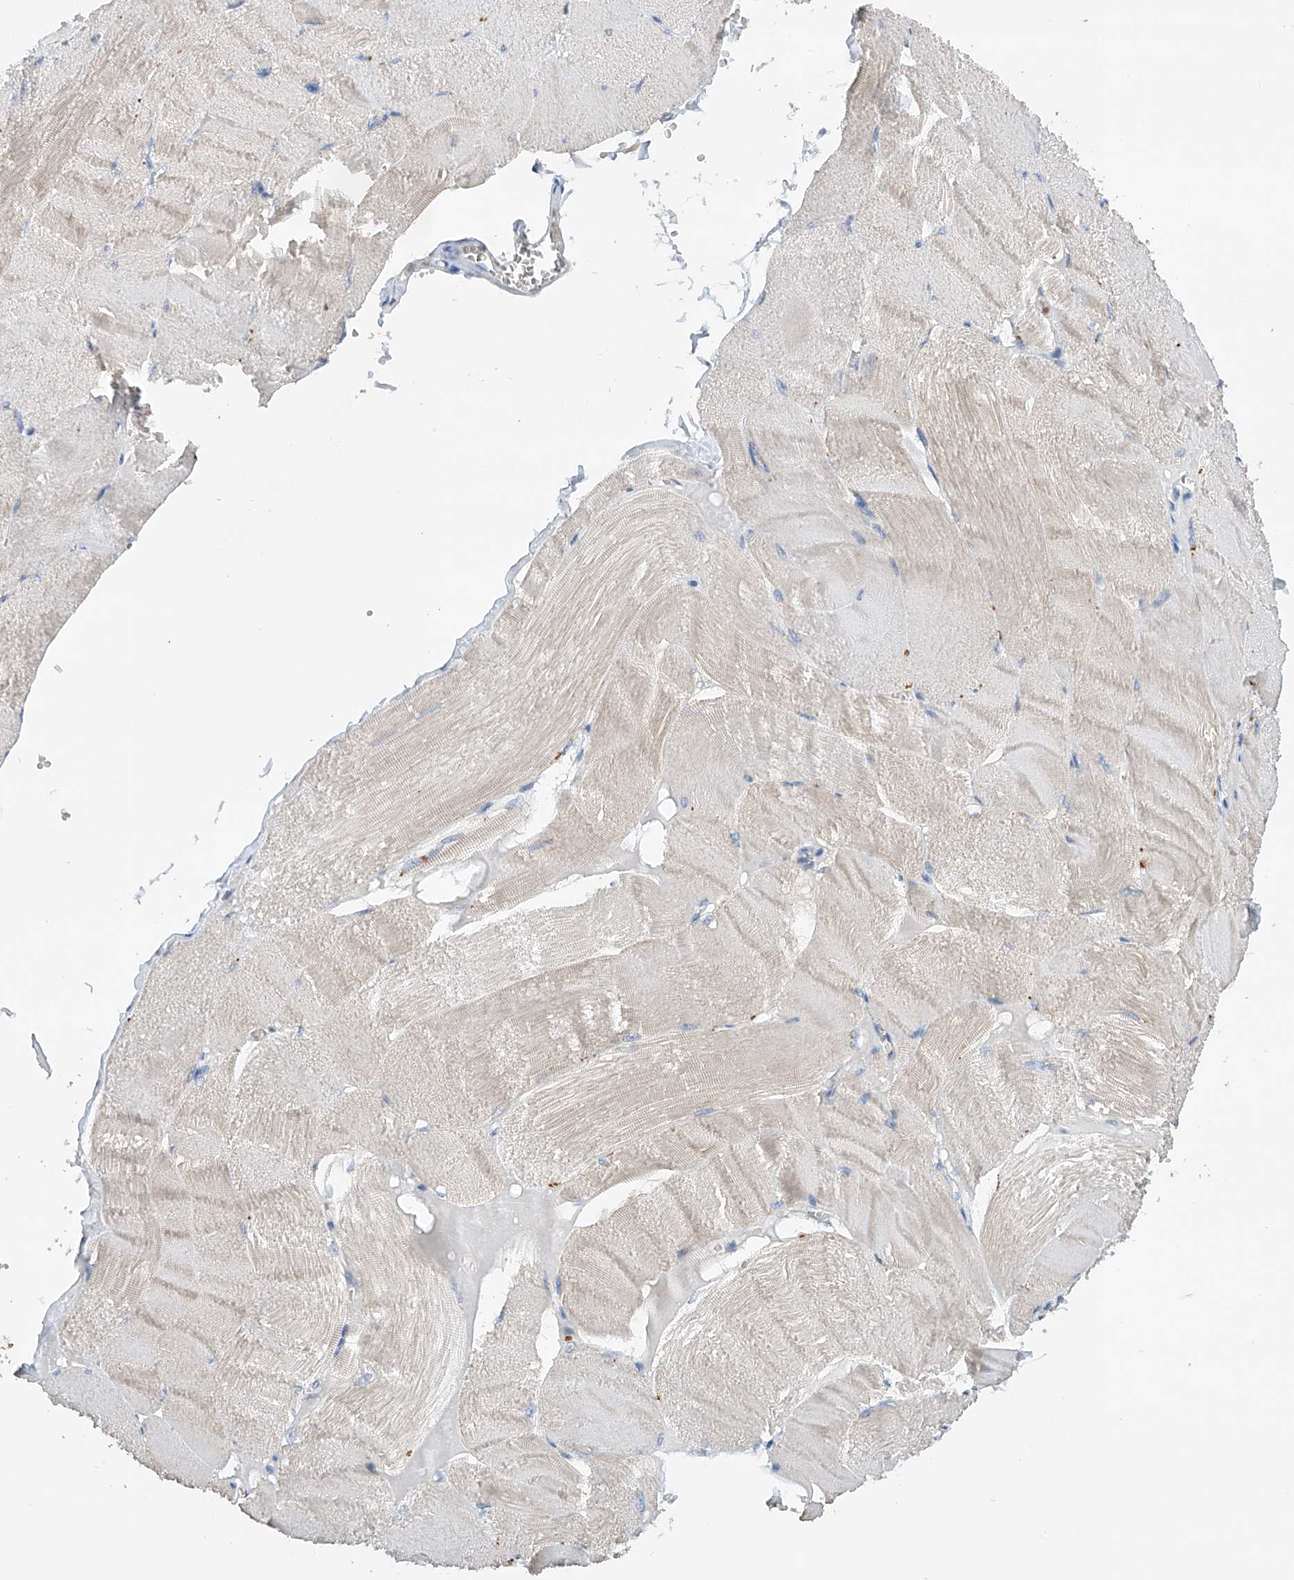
{"staining": {"intensity": "negative", "quantity": "none", "location": "none"}, "tissue": "skeletal muscle", "cell_type": "Myocytes", "image_type": "normal", "snomed": [{"axis": "morphology", "description": "Normal tissue, NOS"}, {"axis": "morphology", "description": "Basal cell carcinoma"}, {"axis": "topography", "description": "Skeletal muscle"}], "caption": "Immunohistochemistry of benign human skeletal muscle reveals no expression in myocytes.", "gene": "GPC4", "patient": {"sex": "female", "age": 64}}